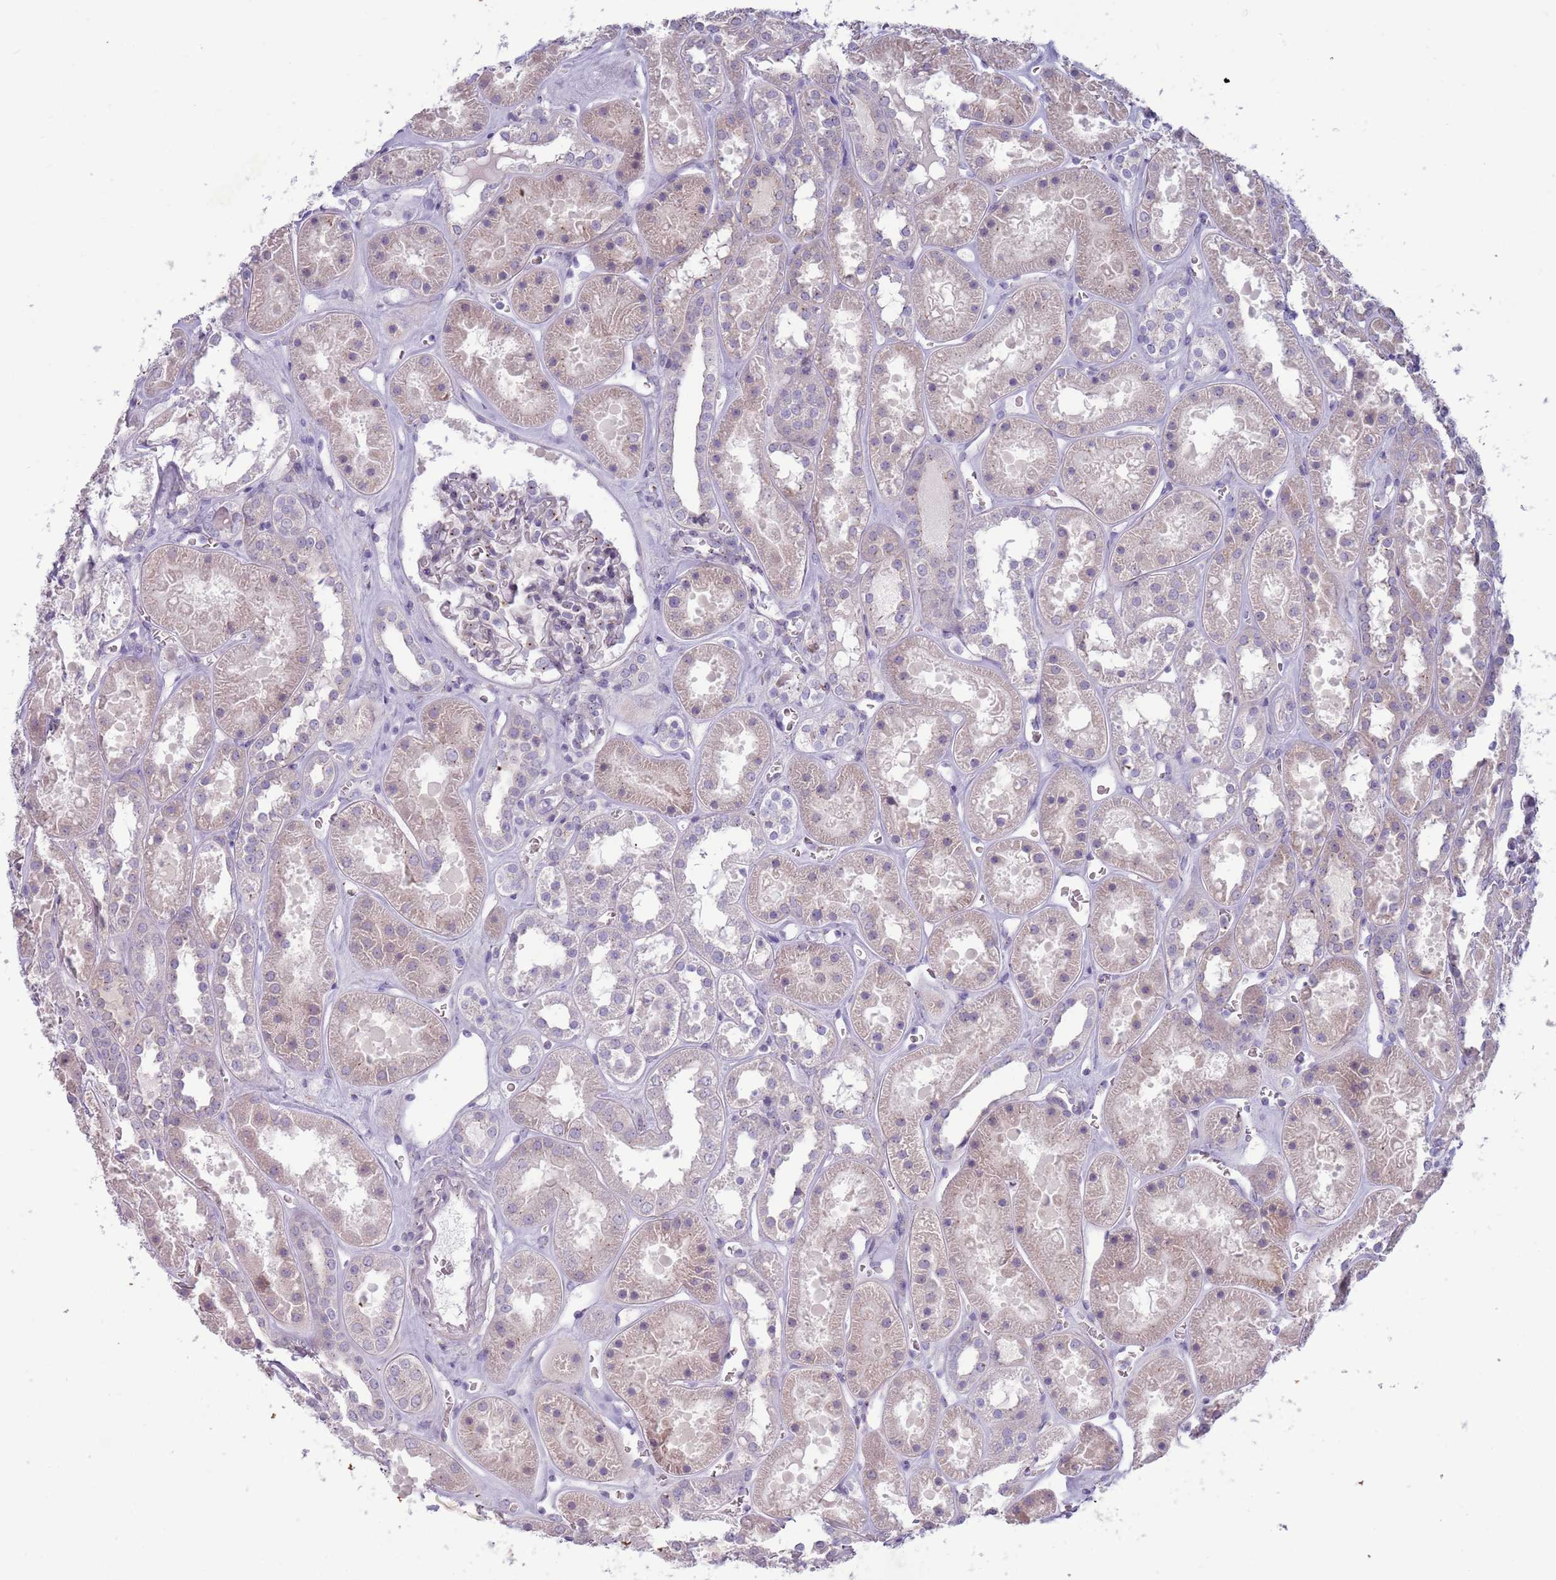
{"staining": {"intensity": "negative", "quantity": "none", "location": "none"}, "tissue": "kidney", "cell_type": "Cells in glomeruli", "image_type": "normal", "snomed": [{"axis": "morphology", "description": "Normal tissue, NOS"}, {"axis": "topography", "description": "Kidney"}], "caption": "Kidney stained for a protein using IHC exhibits no expression cells in glomeruli.", "gene": "LTB", "patient": {"sex": "female", "age": 41}}